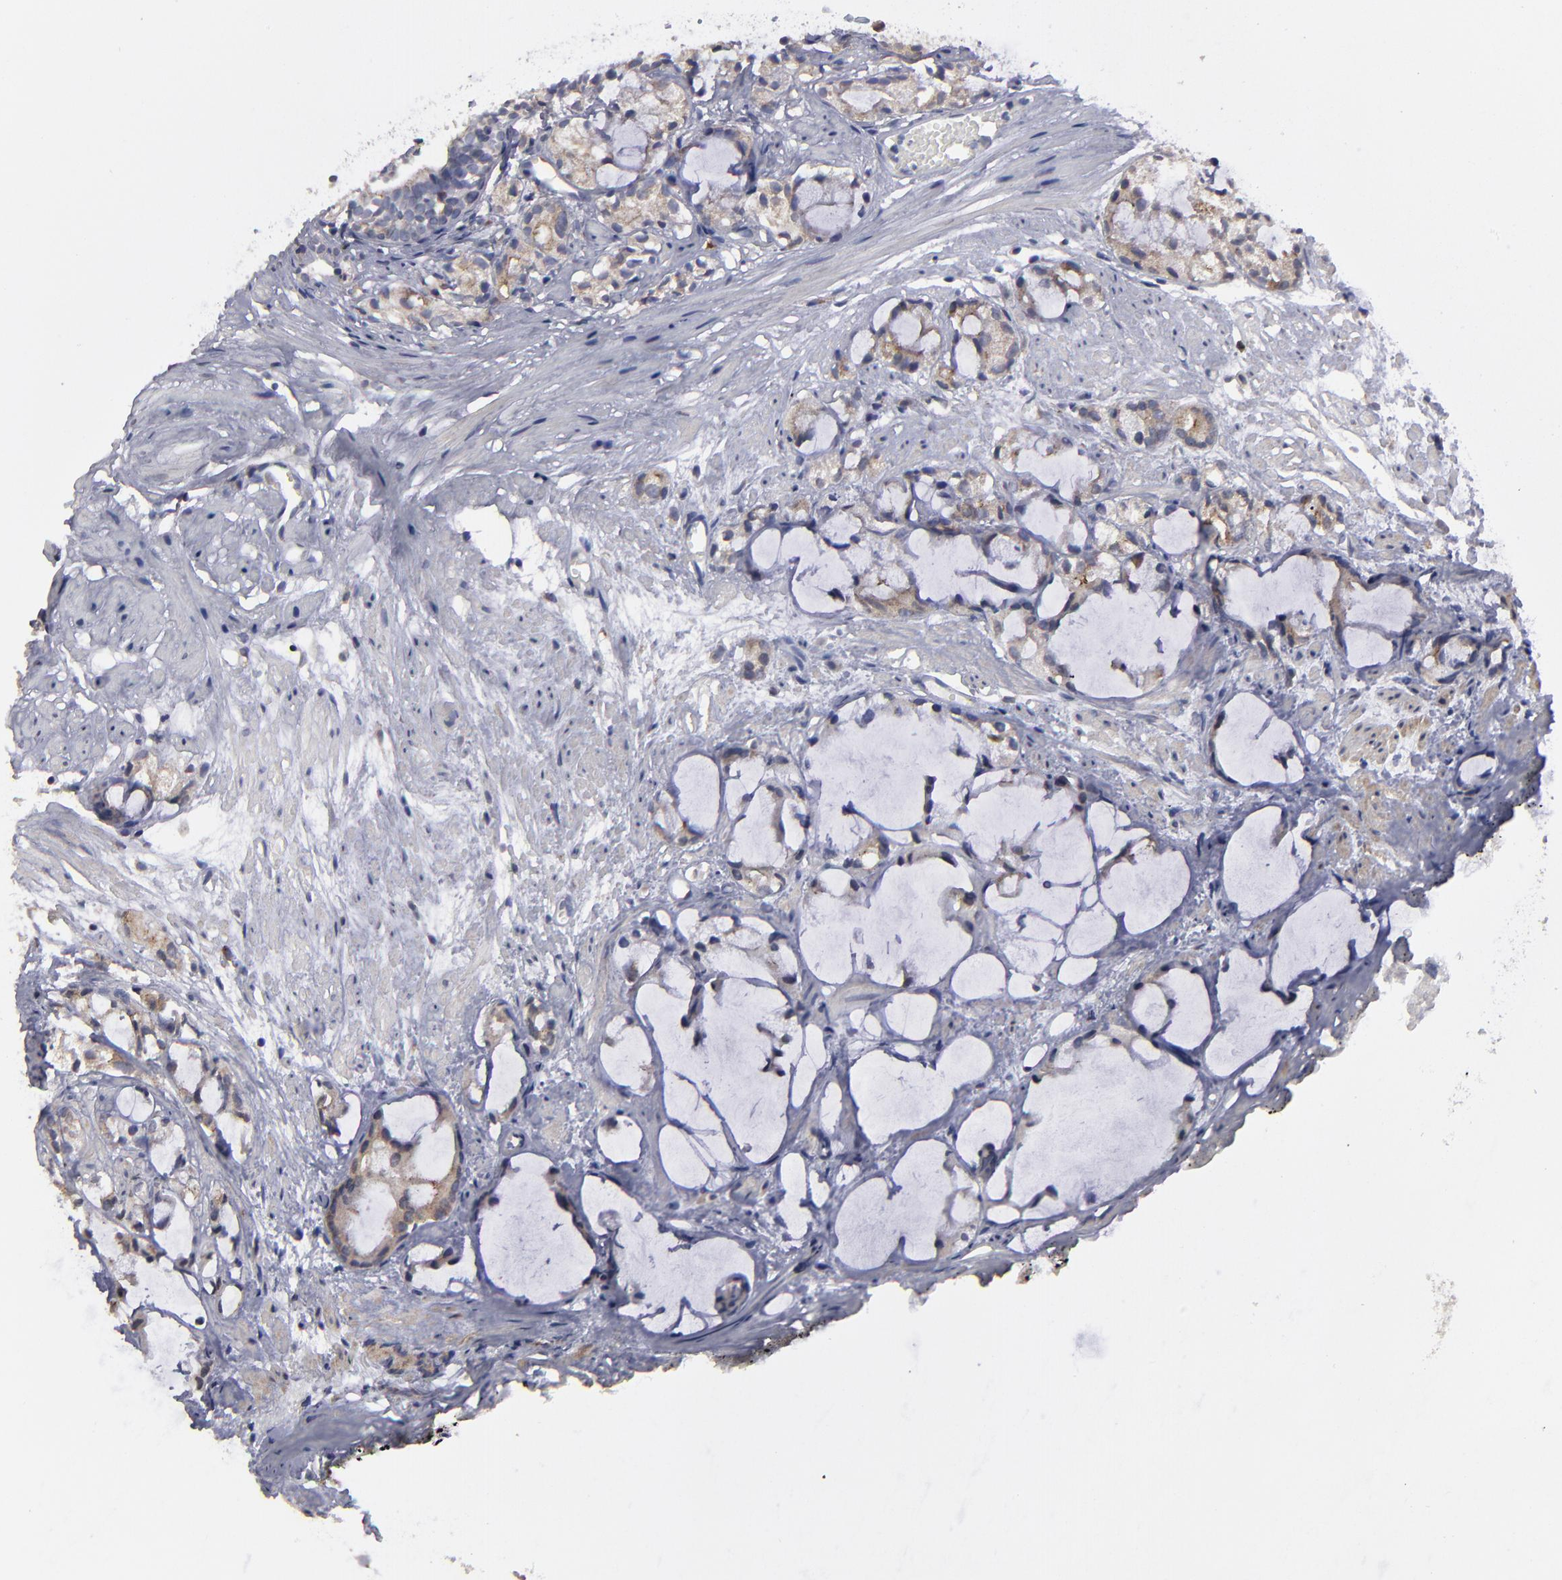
{"staining": {"intensity": "moderate", "quantity": "25%-75%", "location": "cytoplasmic/membranous"}, "tissue": "prostate cancer", "cell_type": "Tumor cells", "image_type": "cancer", "snomed": [{"axis": "morphology", "description": "Adenocarcinoma, High grade"}, {"axis": "topography", "description": "Prostate"}], "caption": "Tumor cells display medium levels of moderate cytoplasmic/membranous positivity in approximately 25%-75% of cells in human prostate adenocarcinoma (high-grade). Ihc stains the protein in brown and the nuclei are stained blue.", "gene": "CEP97", "patient": {"sex": "male", "age": 85}}